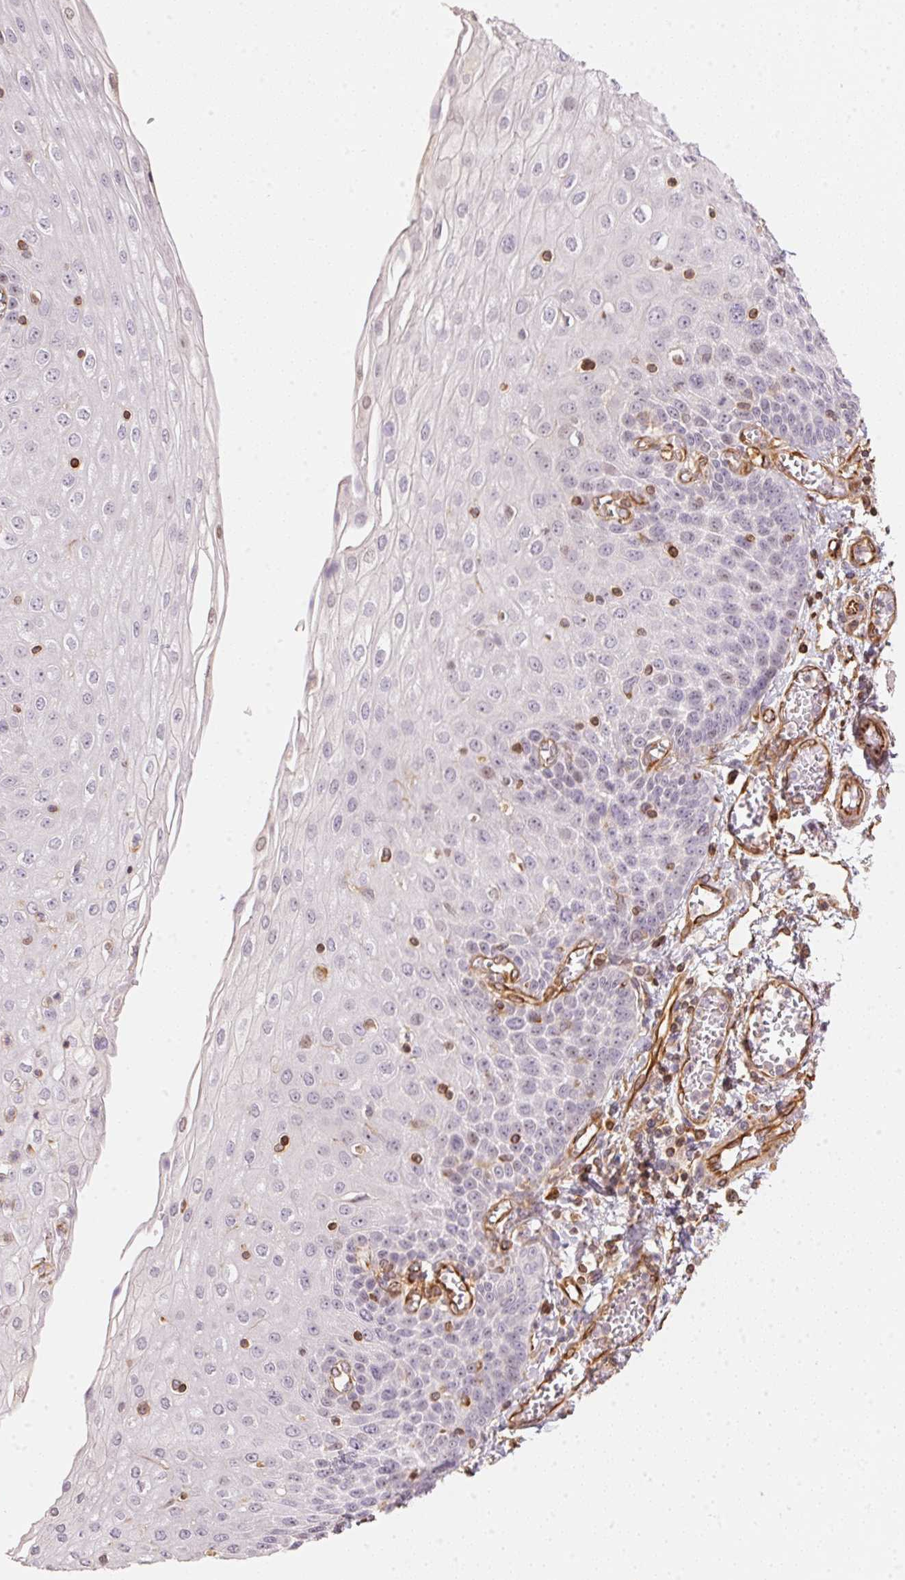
{"staining": {"intensity": "weak", "quantity": "<25%", "location": "cytoplasmic/membranous"}, "tissue": "esophagus", "cell_type": "Squamous epithelial cells", "image_type": "normal", "snomed": [{"axis": "morphology", "description": "Normal tissue, NOS"}, {"axis": "morphology", "description": "Adenocarcinoma, NOS"}, {"axis": "topography", "description": "Esophagus"}], "caption": "Immunohistochemistry (IHC) photomicrograph of normal esophagus: human esophagus stained with DAB shows no significant protein expression in squamous epithelial cells.", "gene": "FOXR2", "patient": {"sex": "male", "age": 81}}